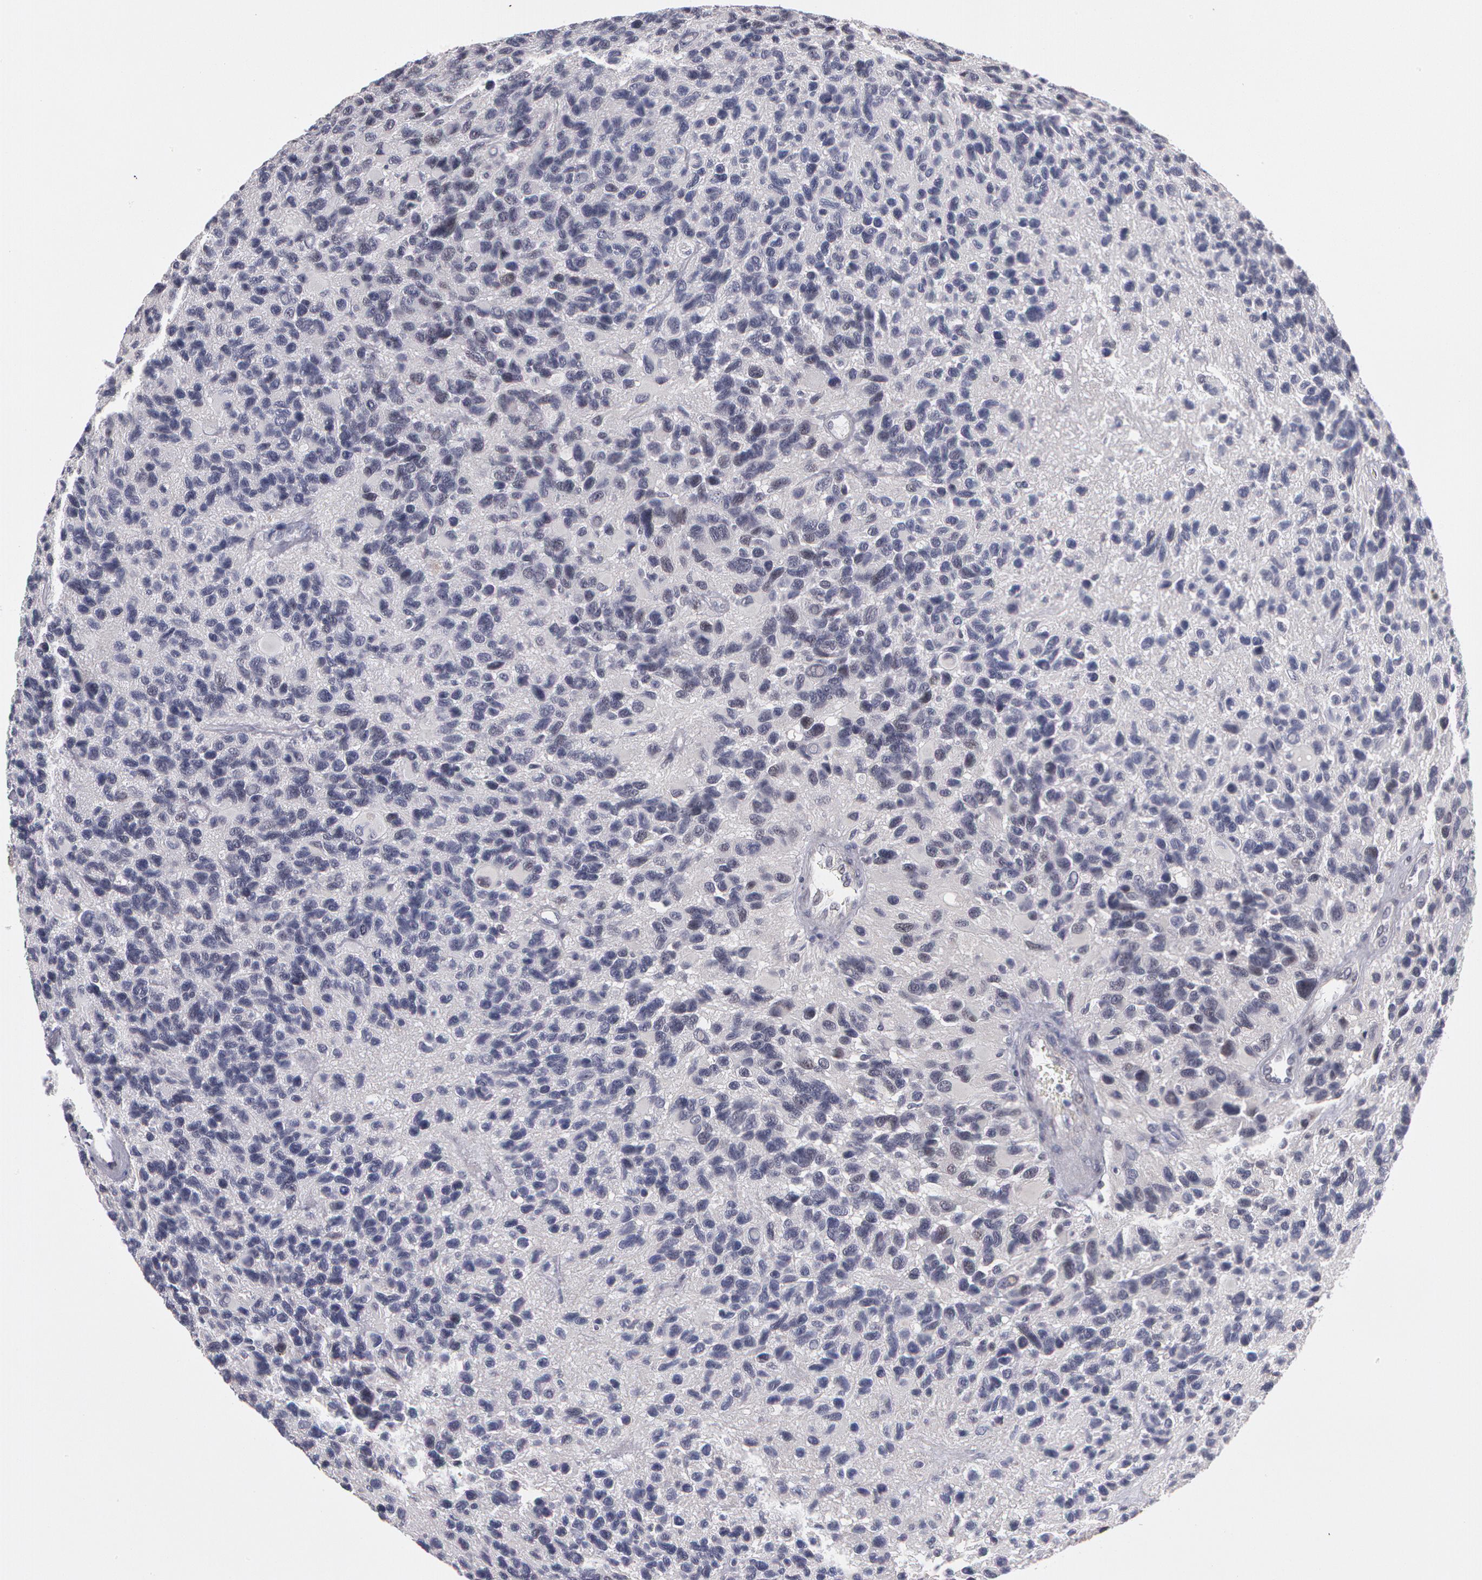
{"staining": {"intensity": "negative", "quantity": "none", "location": "none"}, "tissue": "glioma", "cell_type": "Tumor cells", "image_type": "cancer", "snomed": [{"axis": "morphology", "description": "Glioma, malignant, High grade"}, {"axis": "topography", "description": "Brain"}], "caption": "Immunohistochemical staining of malignant glioma (high-grade) shows no significant staining in tumor cells.", "gene": "PRICKLE1", "patient": {"sex": "male", "age": 77}}